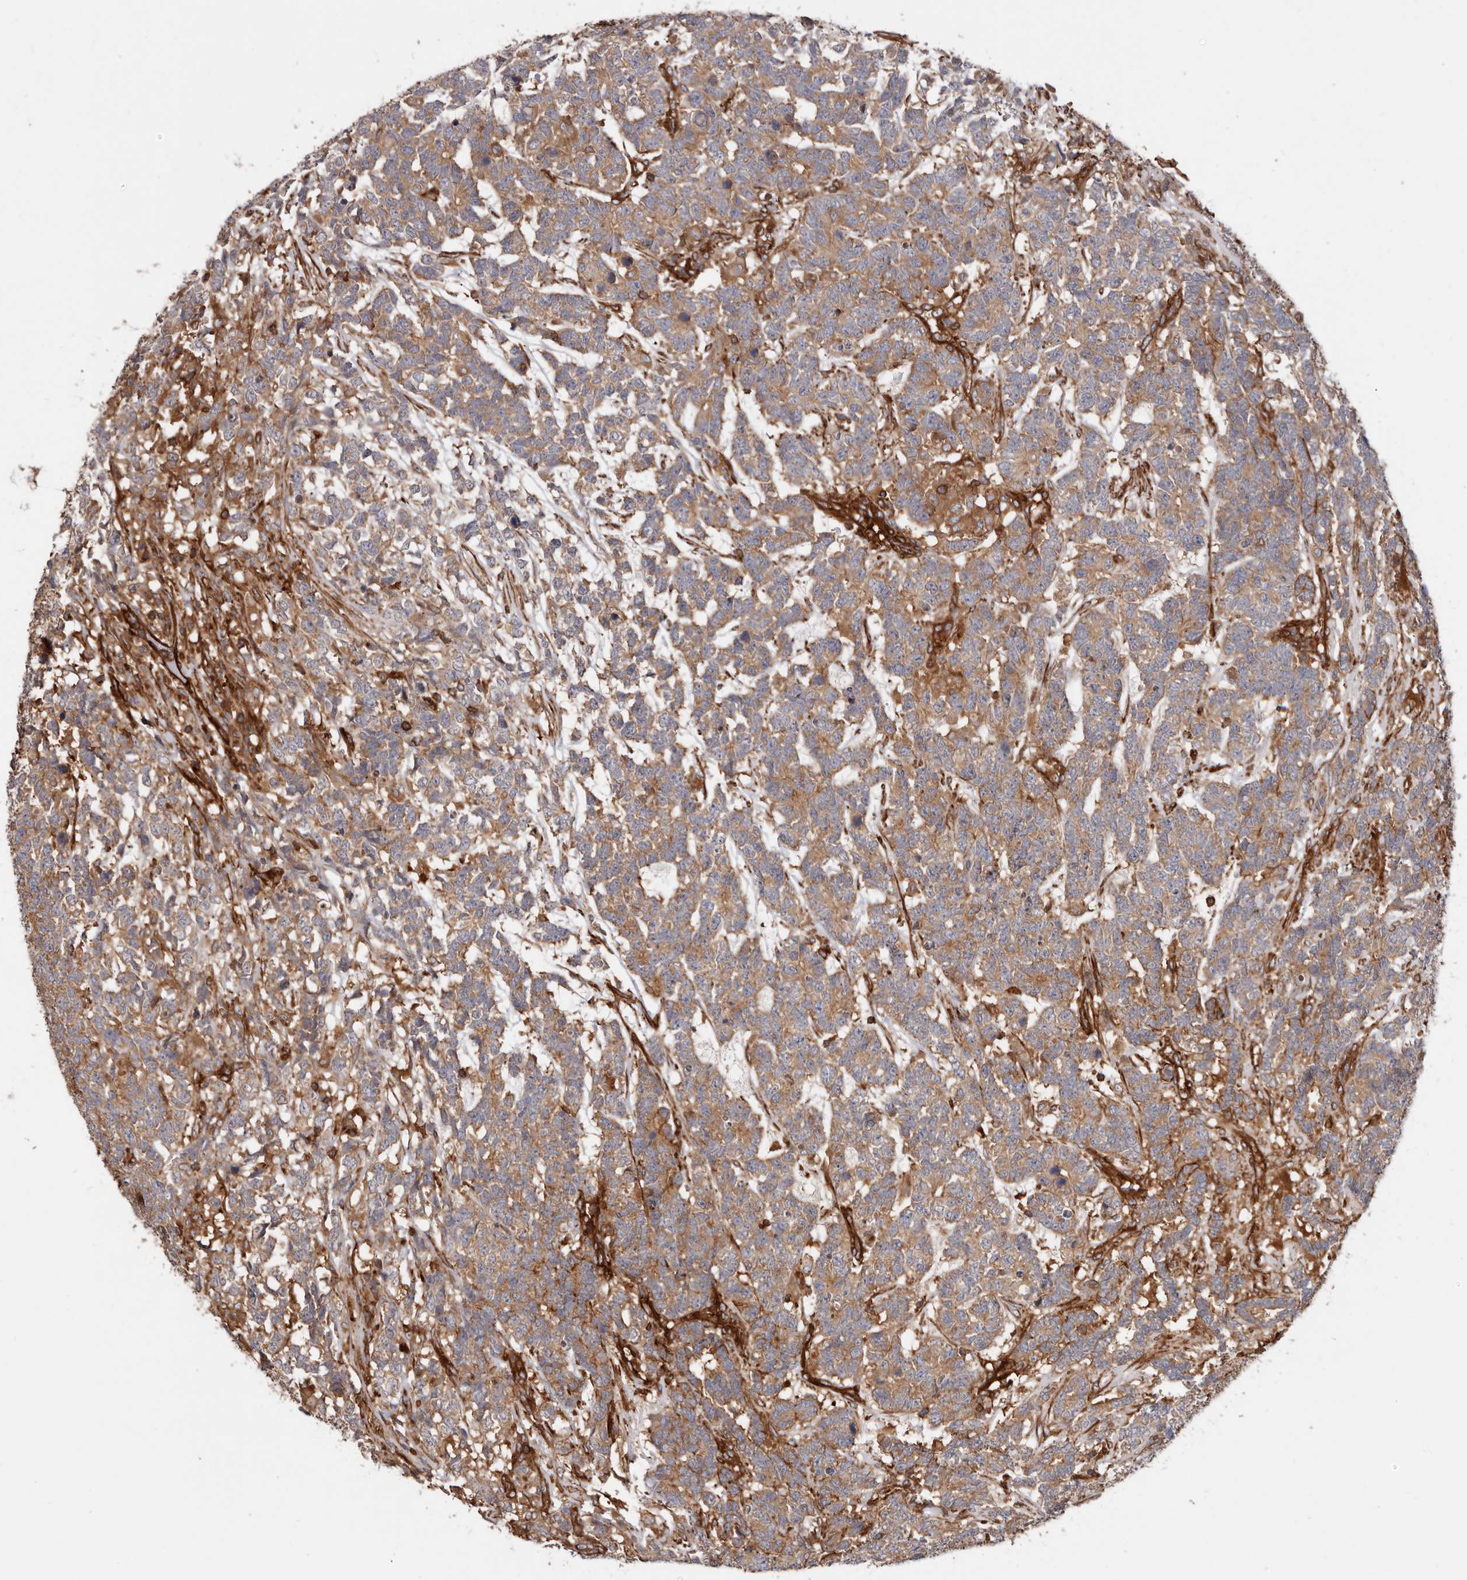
{"staining": {"intensity": "moderate", "quantity": ">75%", "location": "cytoplasmic/membranous"}, "tissue": "testis cancer", "cell_type": "Tumor cells", "image_type": "cancer", "snomed": [{"axis": "morphology", "description": "Carcinoma, Embryonal, NOS"}, {"axis": "topography", "description": "Testis"}], "caption": "An immunohistochemistry image of tumor tissue is shown. Protein staining in brown highlights moderate cytoplasmic/membranous positivity in embryonal carcinoma (testis) within tumor cells.", "gene": "TMC7", "patient": {"sex": "male", "age": 26}}